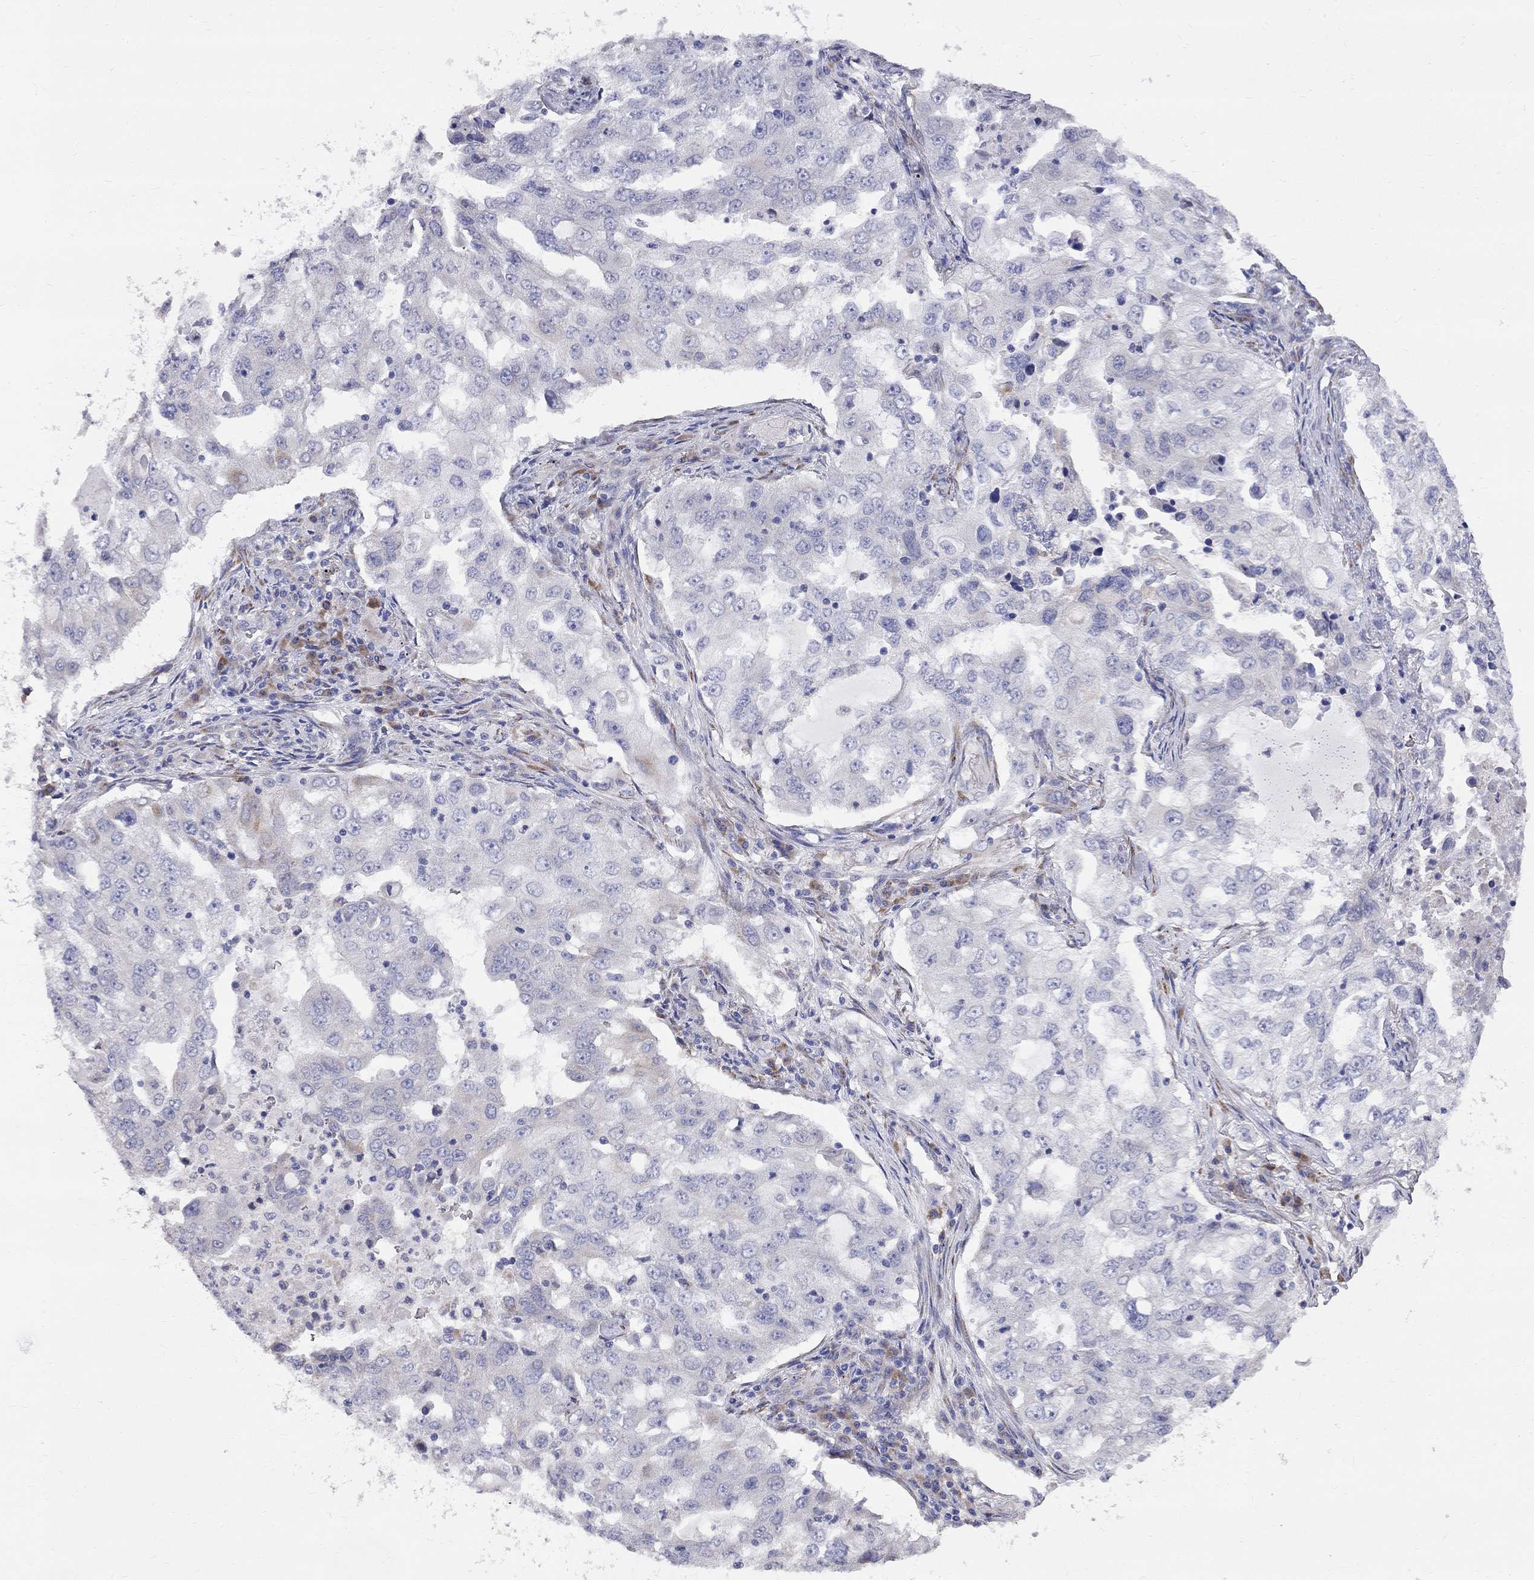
{"staining": {"intensity": "negative", "quantity": "none", "location": "none"}, "tissue": "lung cancer", "cell_type": "Tumor cells", "image_type": "cancer", "snomed": [{"axis": "morphology", "description": "Adenocarcinoma, NOS"}, {"axis": "topography", "description": "Lung"}], "caption": "Tumor cells are negative for brown protein staining in adenocarcinoma (lung).", "gene": "CASTOR1", "patient": {"sex": "female", "age": 61}}